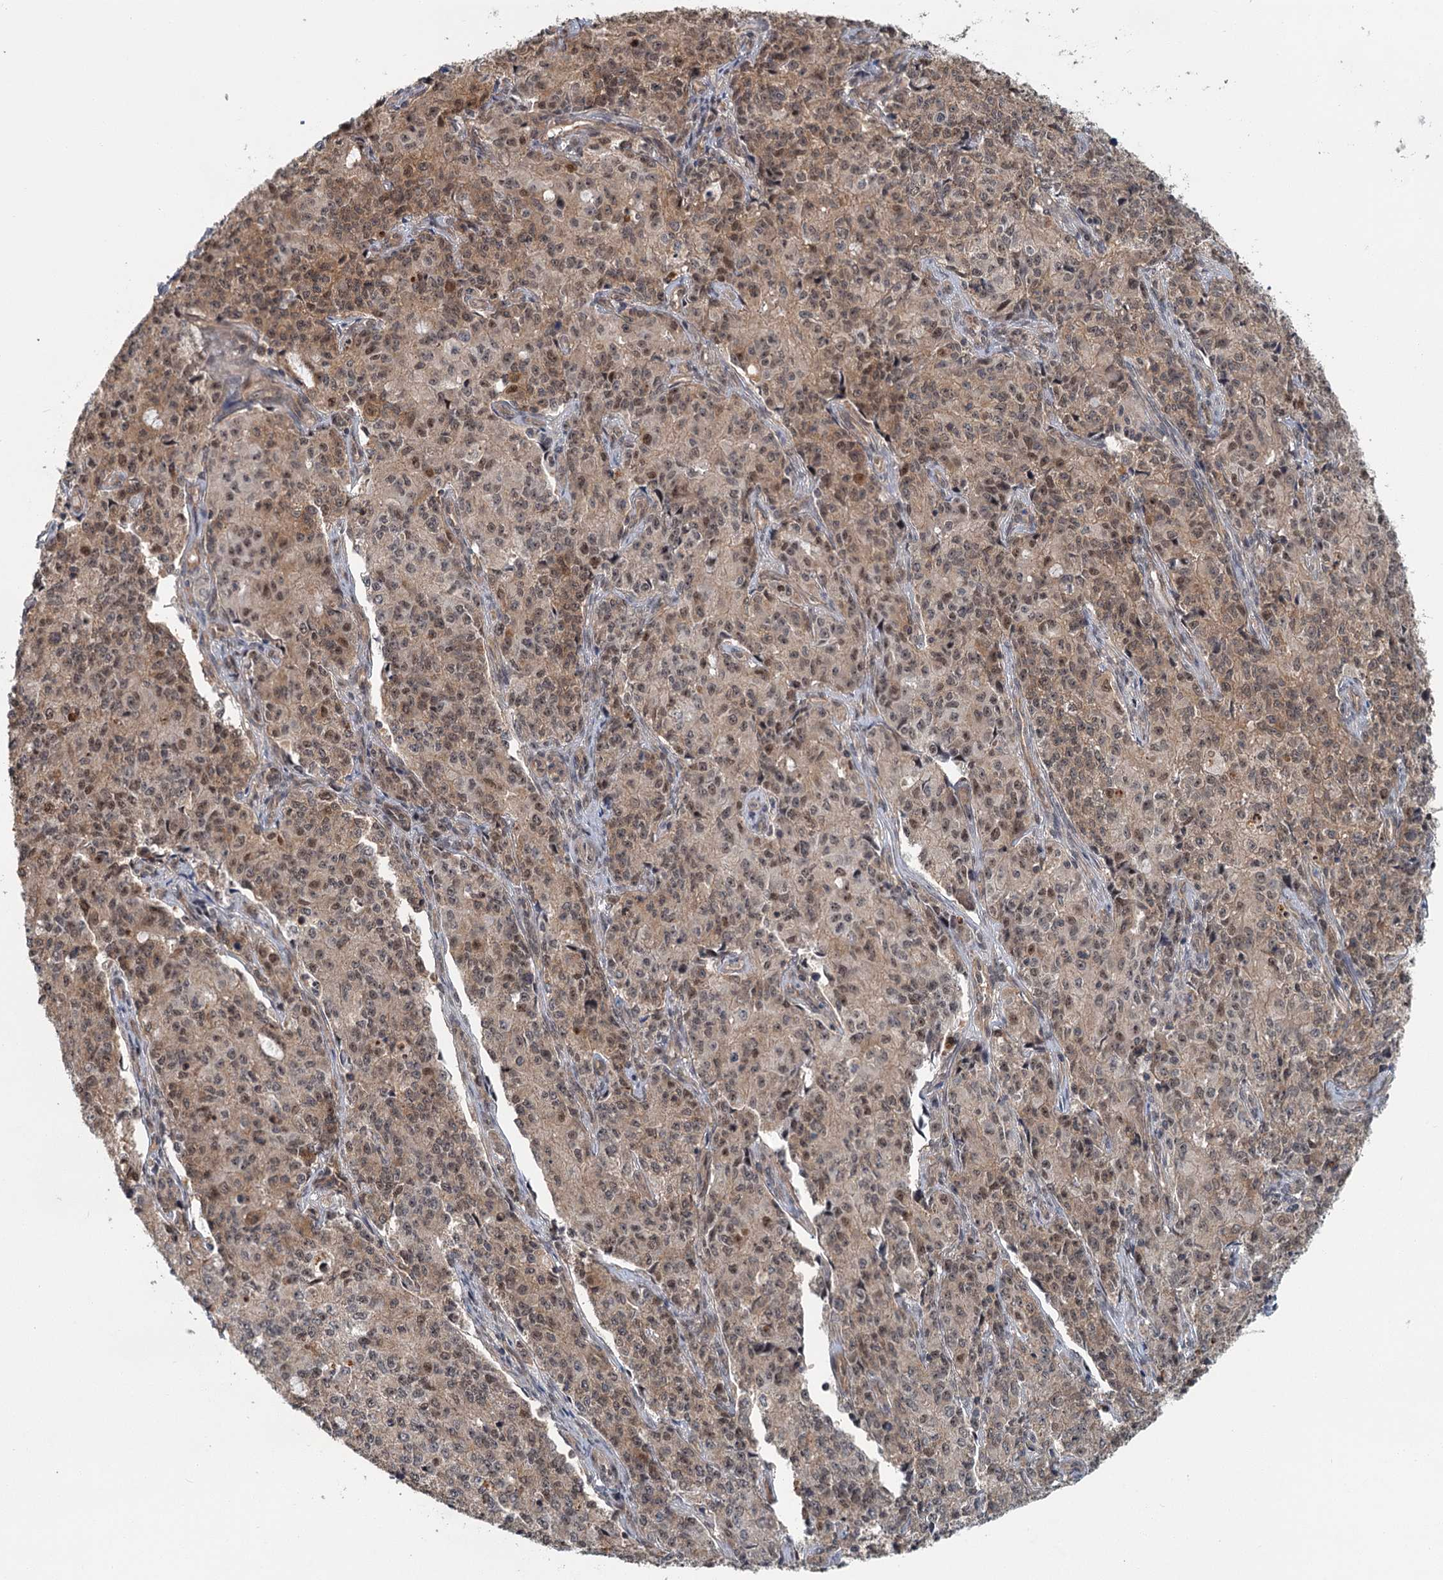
{"staining": {"intensity": "moderate", "quantity": ">75%", "location": "cytoplasmic/membranous,nuclear"}, "tissue": "endometrial cancer", "cell_type": "Tumor cells", "image_type": "cancer", "snomed": [{"axis": "morphology", "description": "Adenocarcinoma, NOS"}, {"axis": "topography", "description": "Endometrium"}], "caption": "High-magnification brightfield microscopy of endometrial adenocarcinoma stained with DAB (brown) and counterstained with hematoxylin (blue). tumor cells exhibit moderate cytoplasmic/membranous and nuclear staining is seen in approximately>75% of cells.", "gene": "TAS2R42", "patient": {"sex": "female", "age": 50}}